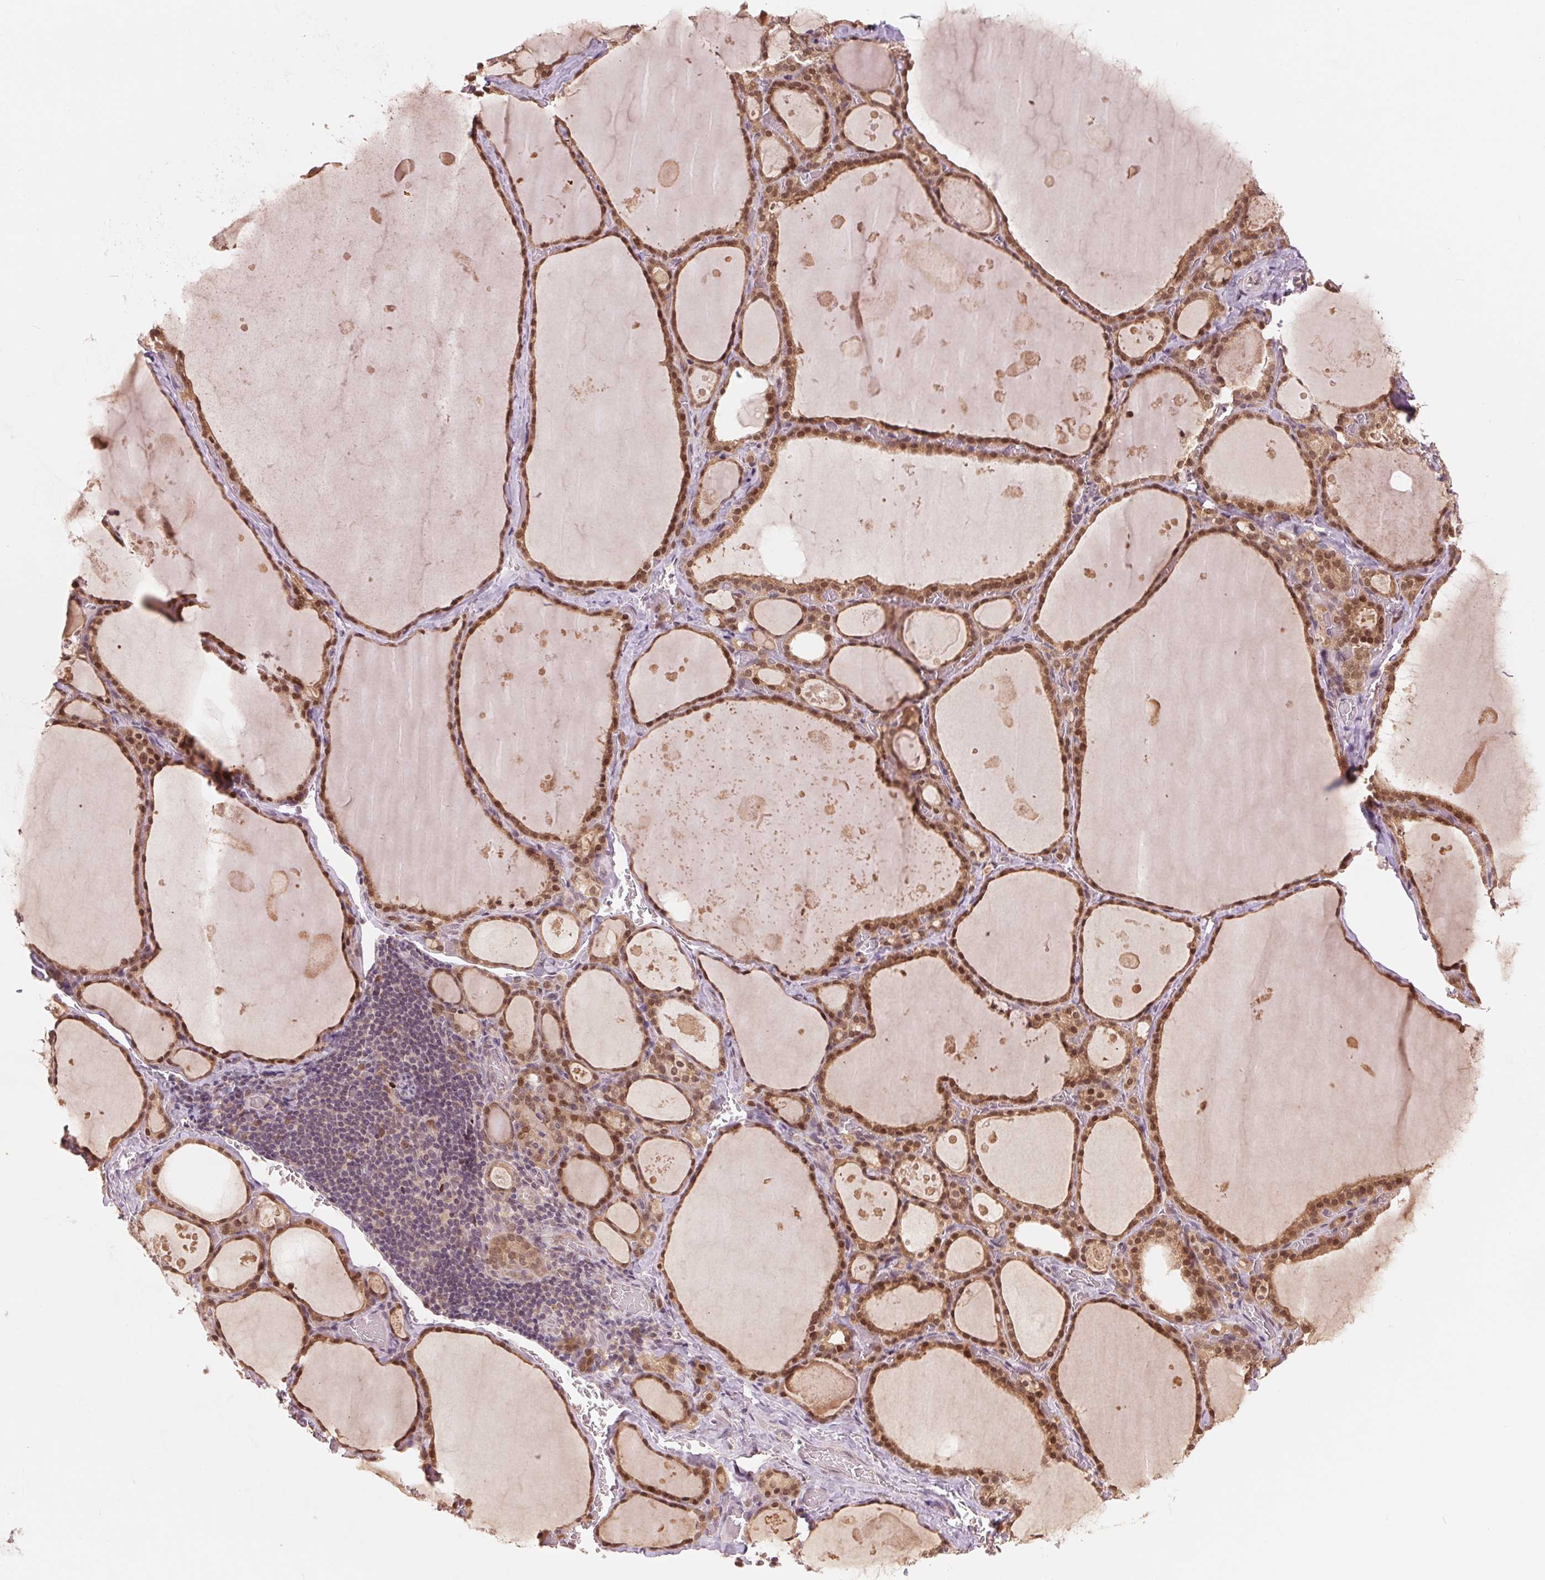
{"staining": {"intensity": "moderate", "quantity": ">75%", "location": "cytoplasmic/membranous,nuclear"}, "tissue": "thyroid gland", "cell_type": "Glandular cells", "image_type": "normal", "snomed": [{"axis": "morphology", "description": "Normal tissue, NOS"}, {"axis": "topography", "description": "Thyroid gland"}], "caption": "Immunohistochemistry (IHC) histopathology image of normal thyroid gland: human thyroid gland stained using IHC exhibits medium levels of moderate protein expression localized specifically in the cytoplasmic/membranous,nuclear of glandular cells, appearing as a cytoplasmic/membranous,nuclear brown color.", "gene": "ERI3", "patient": {"sex": "male", "age": 56}}